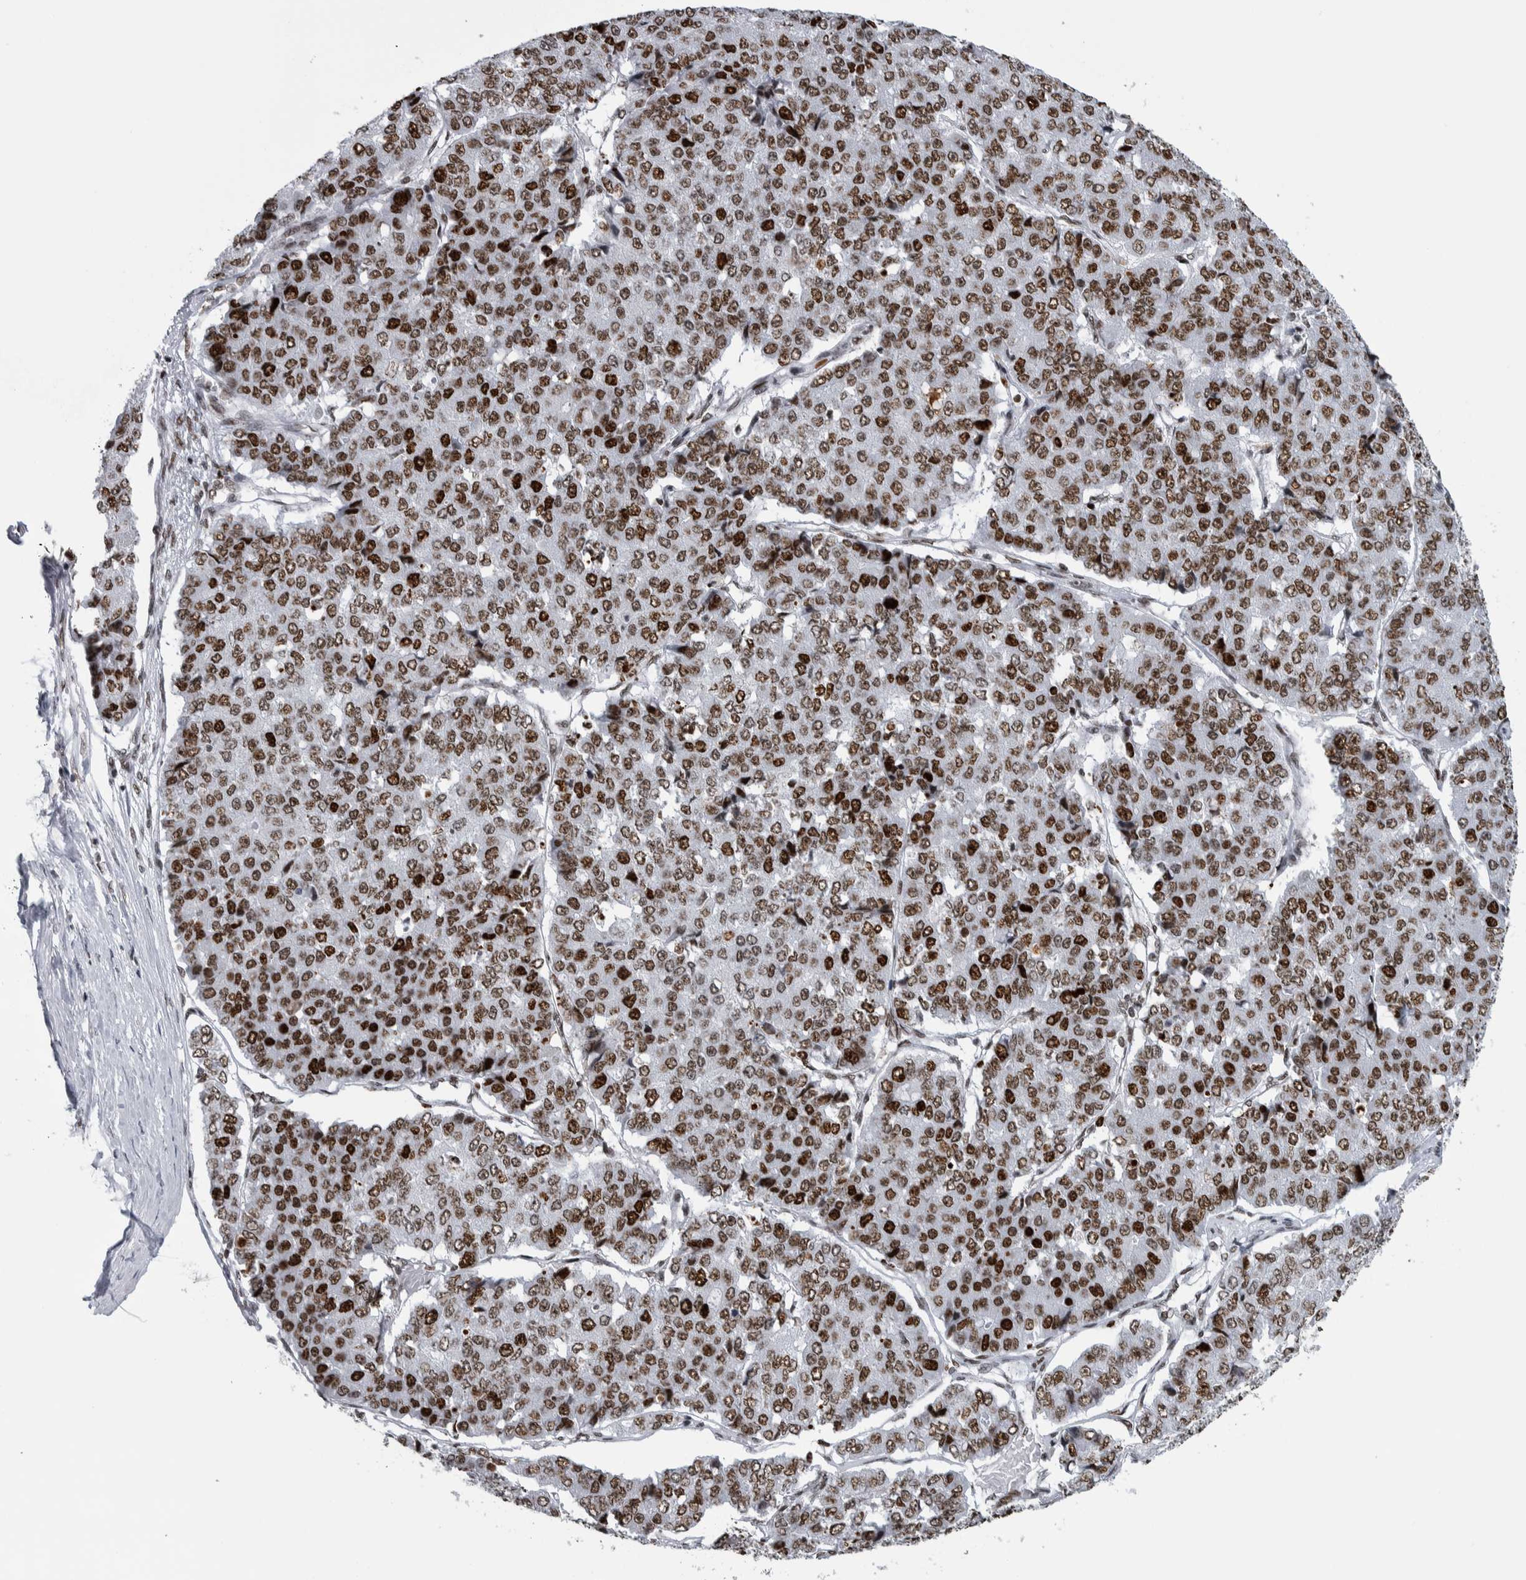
{"staining": {"intensity": "strong", "quantity": ">75%", "location": "nuclear"}, "tissue": "pancreatic cancer", "cell_type": "Tumor cells", "image_type": "cancer", "snomed": [{"axis": "morphology", "description": "Adenocarcinoma, NOS"}, {"axis": "topography", "description": "Pancreas"}], "caption": "Immunohistochemical staining of pancreatic cancer (adenocarcinoma) shows strong nuclear protein staining in about >75% of tumor cells. Using DAB (3,3'-diaminobenzidine) (brown) and hematoxylin (blue) stains, captured at high magnification using brightfield microscopy.", "gene": "TOP2B", "patient": {"sex": "male", "age": 50}}